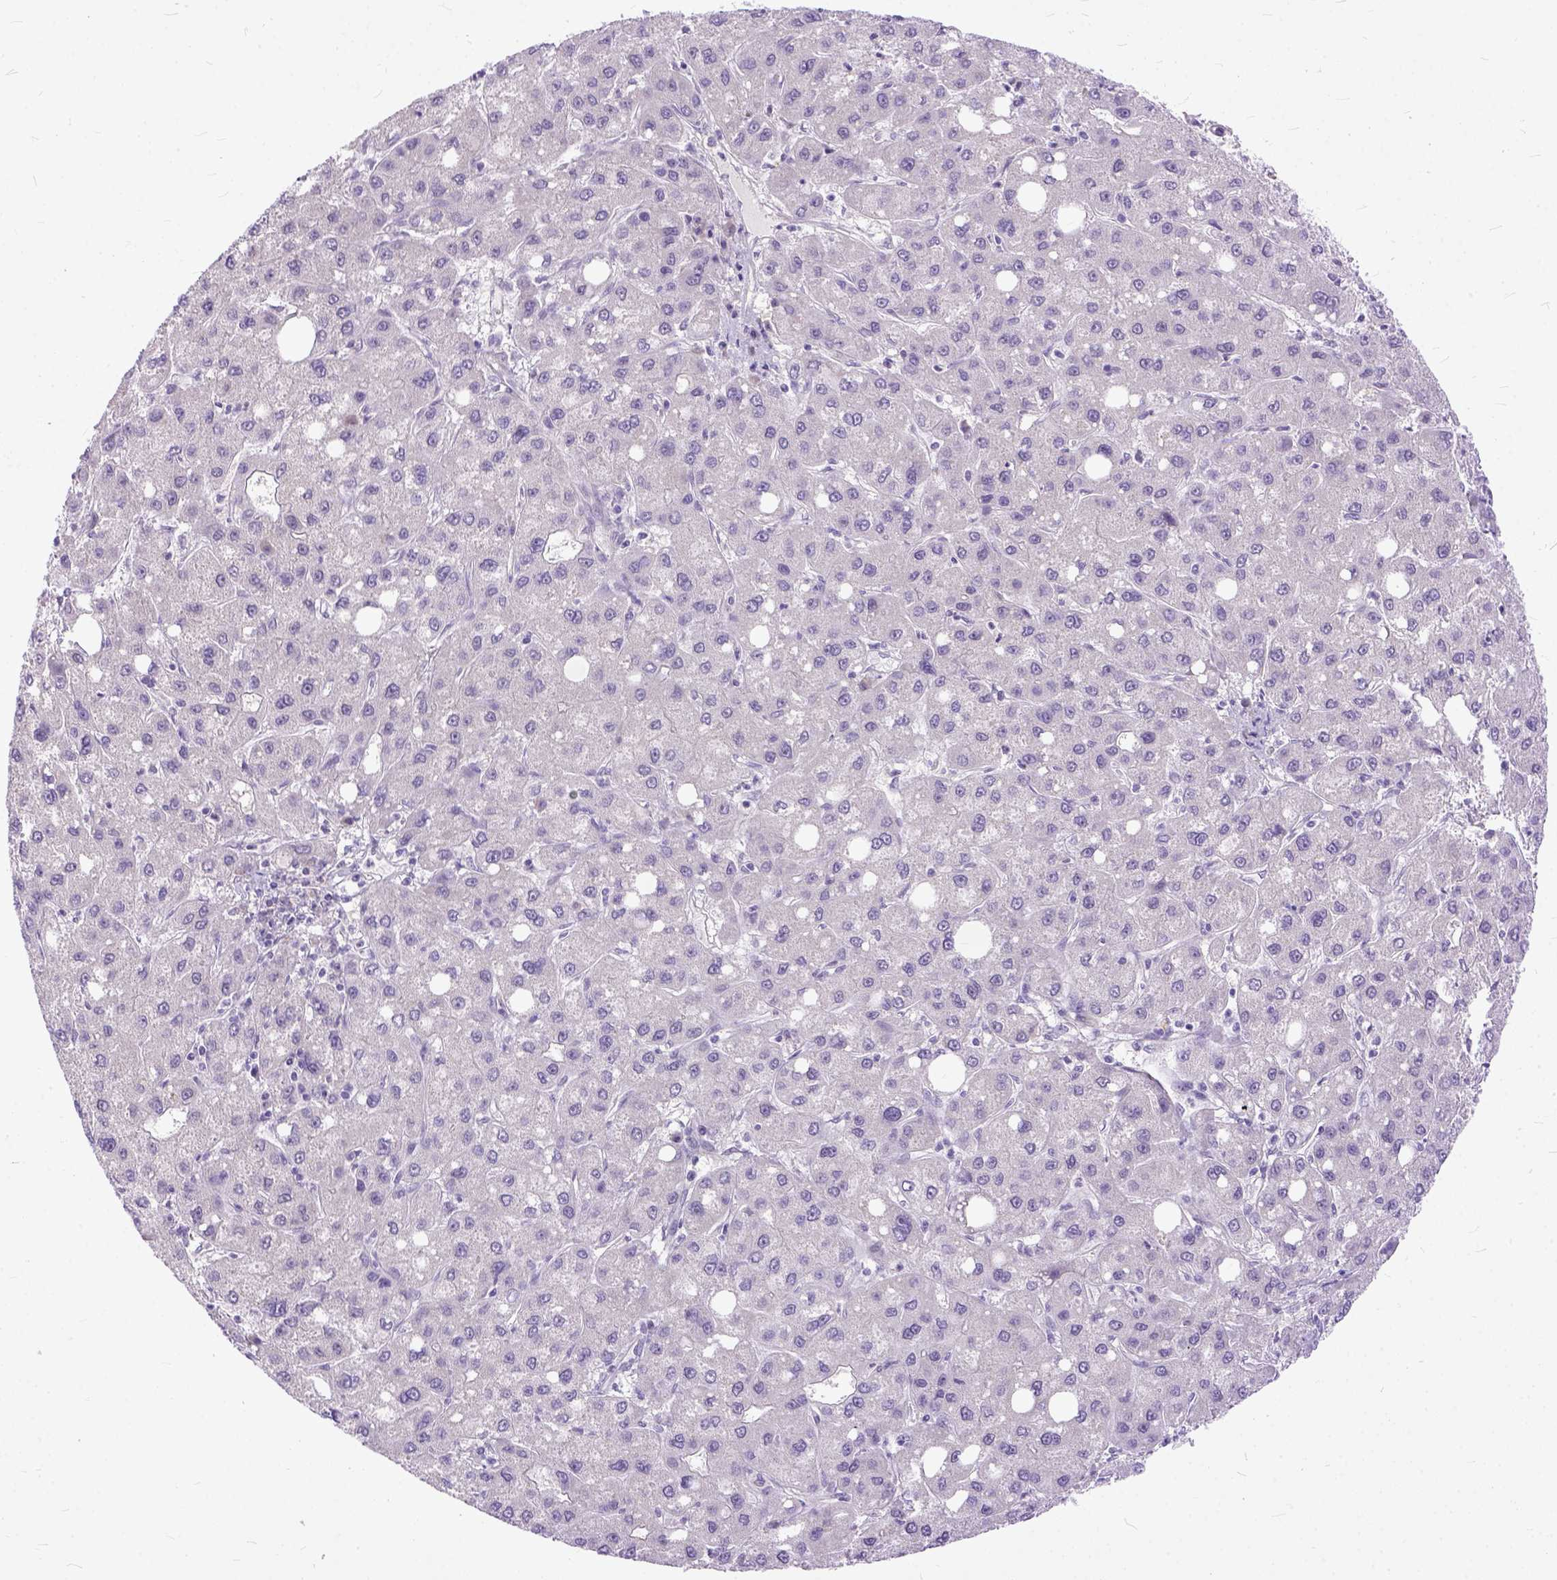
{"staining": {"intensity": "negative", "quantity": "none", "location": "none"}, "tissue": "liver cancer", "cell_type": "Tumor cells", "image_type": "cancer", "snomed": [{"axis": "morphology", "description": "Carcinoma, Hepatocellular, NOS"}, {"axis": "topography", "description": "Liver"}], "caption": "Tumor cells show no significant protein expression in liver hepatocellular carcinoma.", "gene": "TCEAL7", "patient": {"sex": "male", "age": 73}}